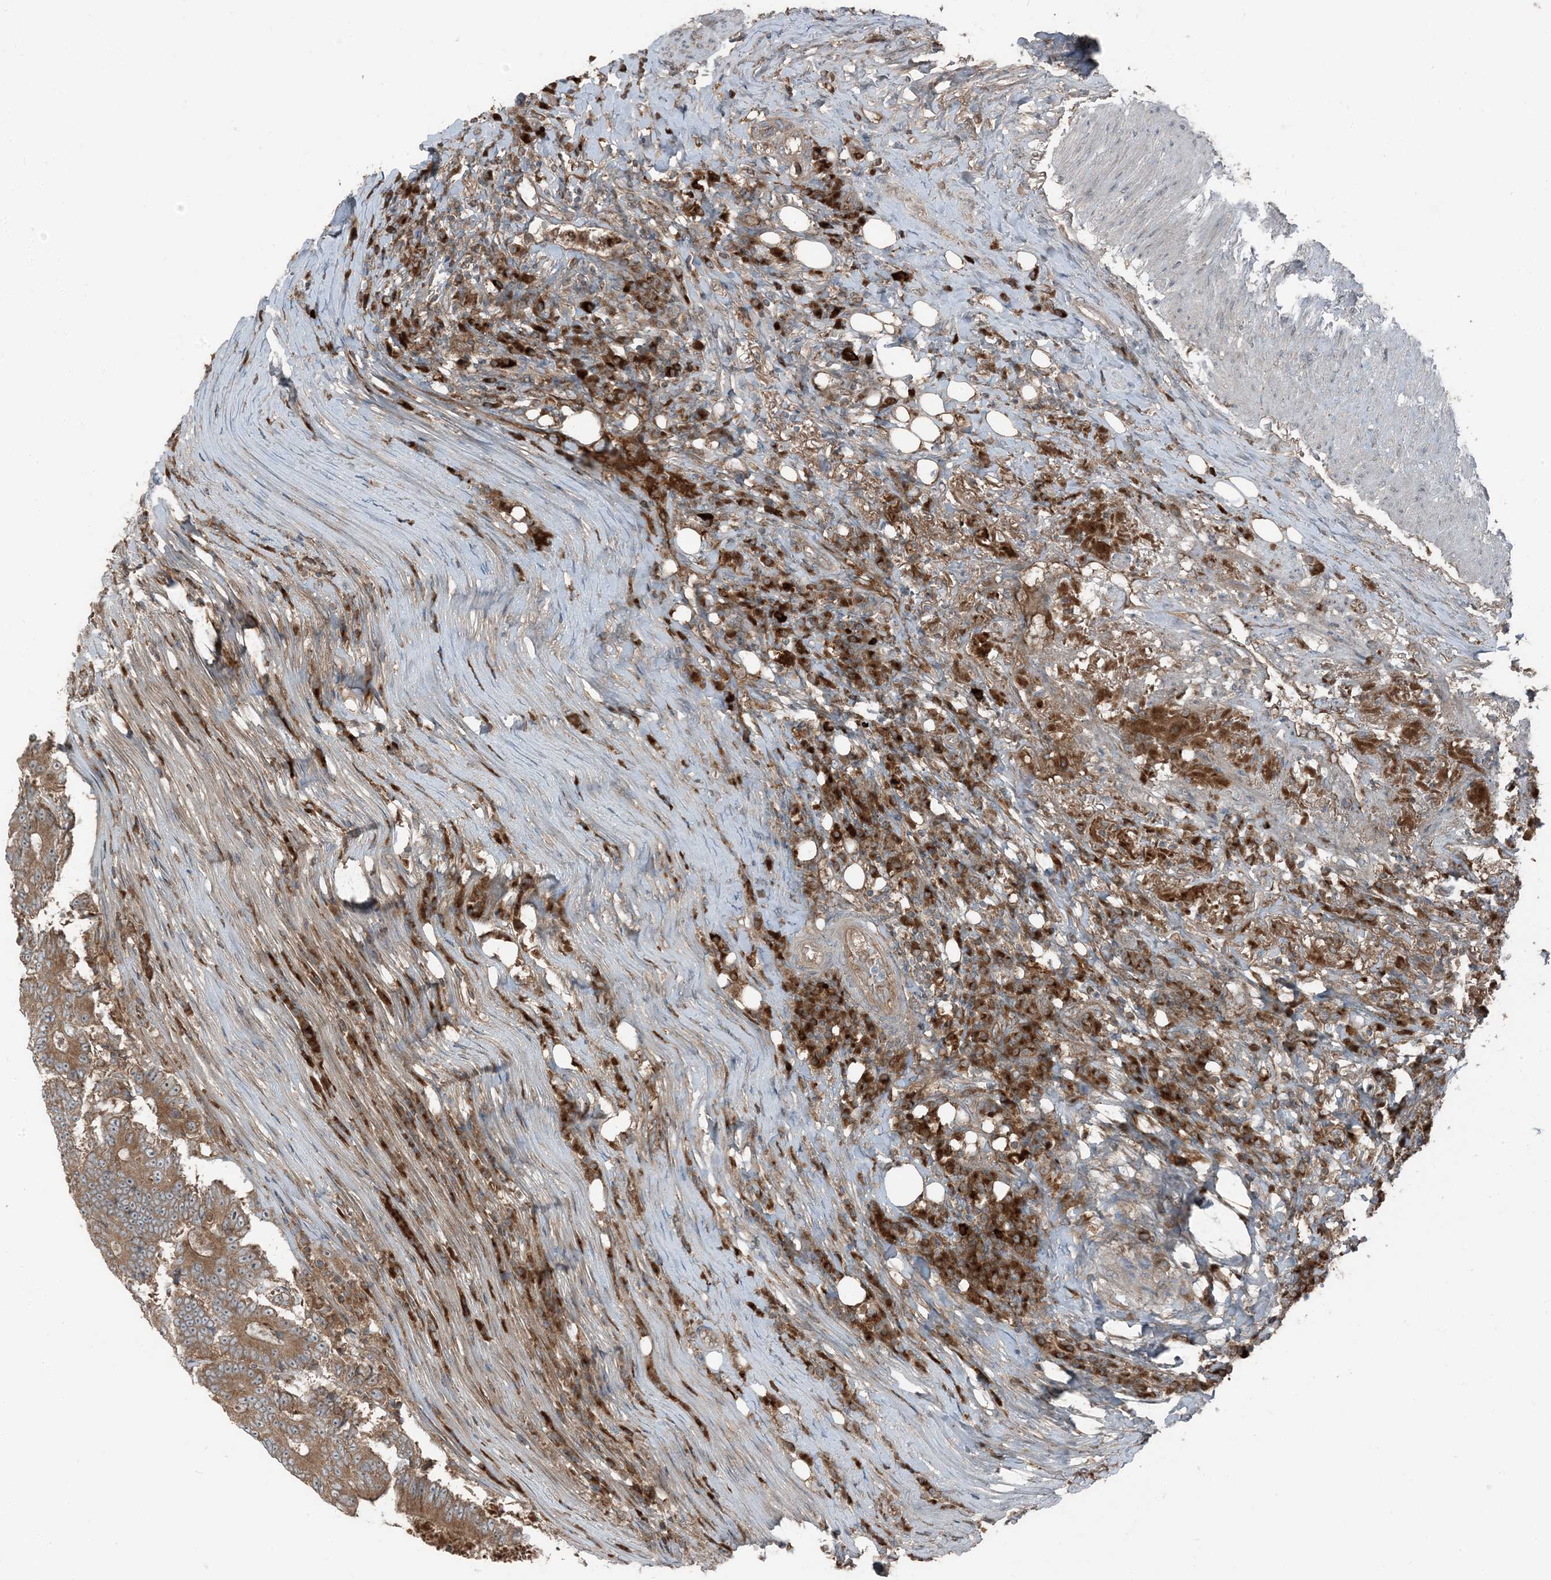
{"staining": {"intensity": "moderate", "quantity": ">75%", "location": "cytoplasmic/membranous"}, "tissue": "colorectal cancer", "cell_type": "Tumor cells", "image_type": "cancer", "snomed": [{"axis": "morphology", "description": "Adenocarcinoma, NOS"}, {"axis": "topography", "description": "Colon"}], "caption": "IHC (DAB (3,3'-diaminobenzidine)) staining of colorectal cancer demonstrates moderate cytoplasmic/membranous protein staining in approximately >75% of tumor cells. Using DAB (brown) and hematoxylin (blue) stains, captured at high magnification using brightfield microscopy.", "gene": "RAB3GAP1", "patient": {"sex": "male", "age": 83}}